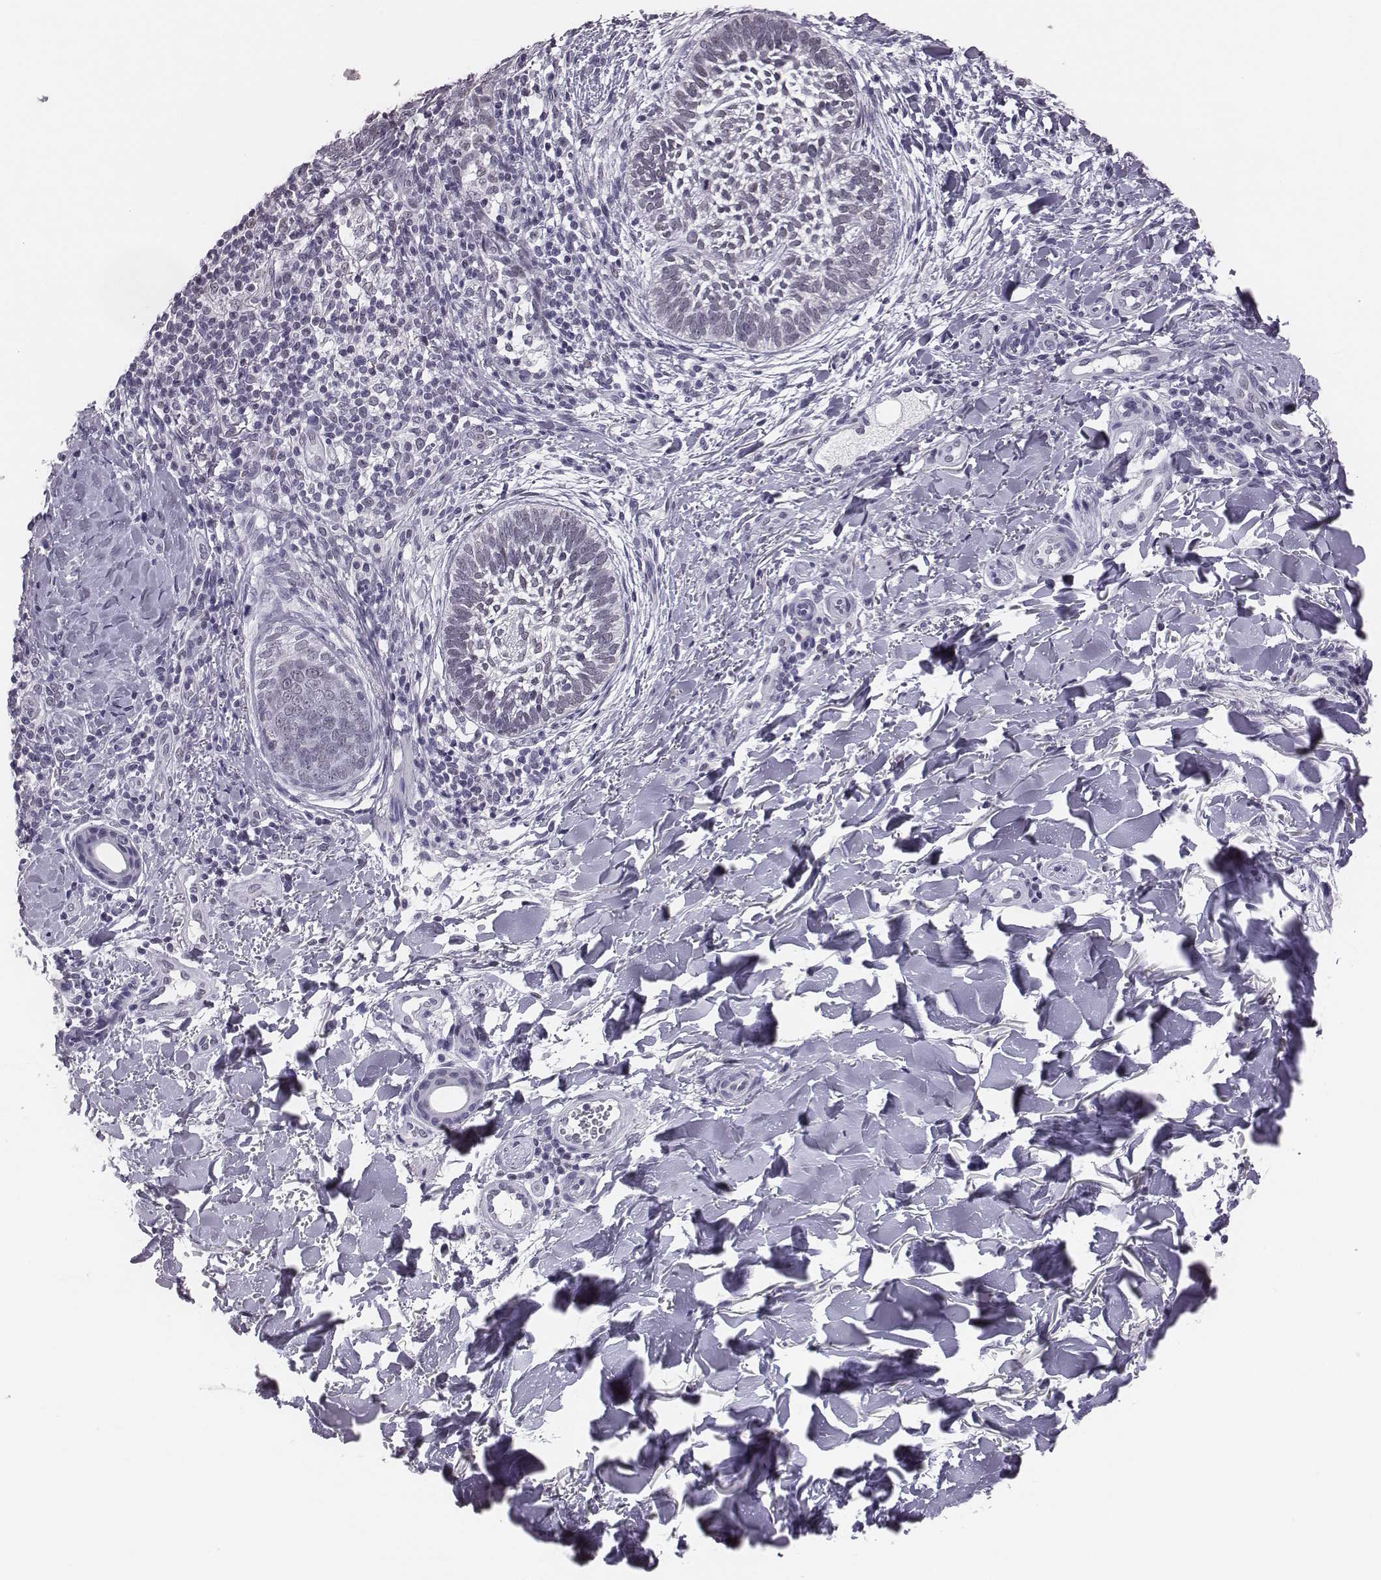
{"staining": {"intensity": "negative", "quantity": "none", "location": "none"}, "tissue": "skin cancer", "cell_type": "Tumor cells", "image_type": "cancer", "snomed": [{"axis": "morphology", "description": "Normal tissue, NOS"}, {"axis": "morphology", "description": "Basal cell carcinoma"}, {"axis": "topography", "description": "Skin"}], "caption": "Immunohistochemistry (IHC) of skin cancer (basal cell carcinoma) demonstrates no staining in tumor cells.", "gene": "ACOD1", "patient": {"sex": "male", "age": 46}}